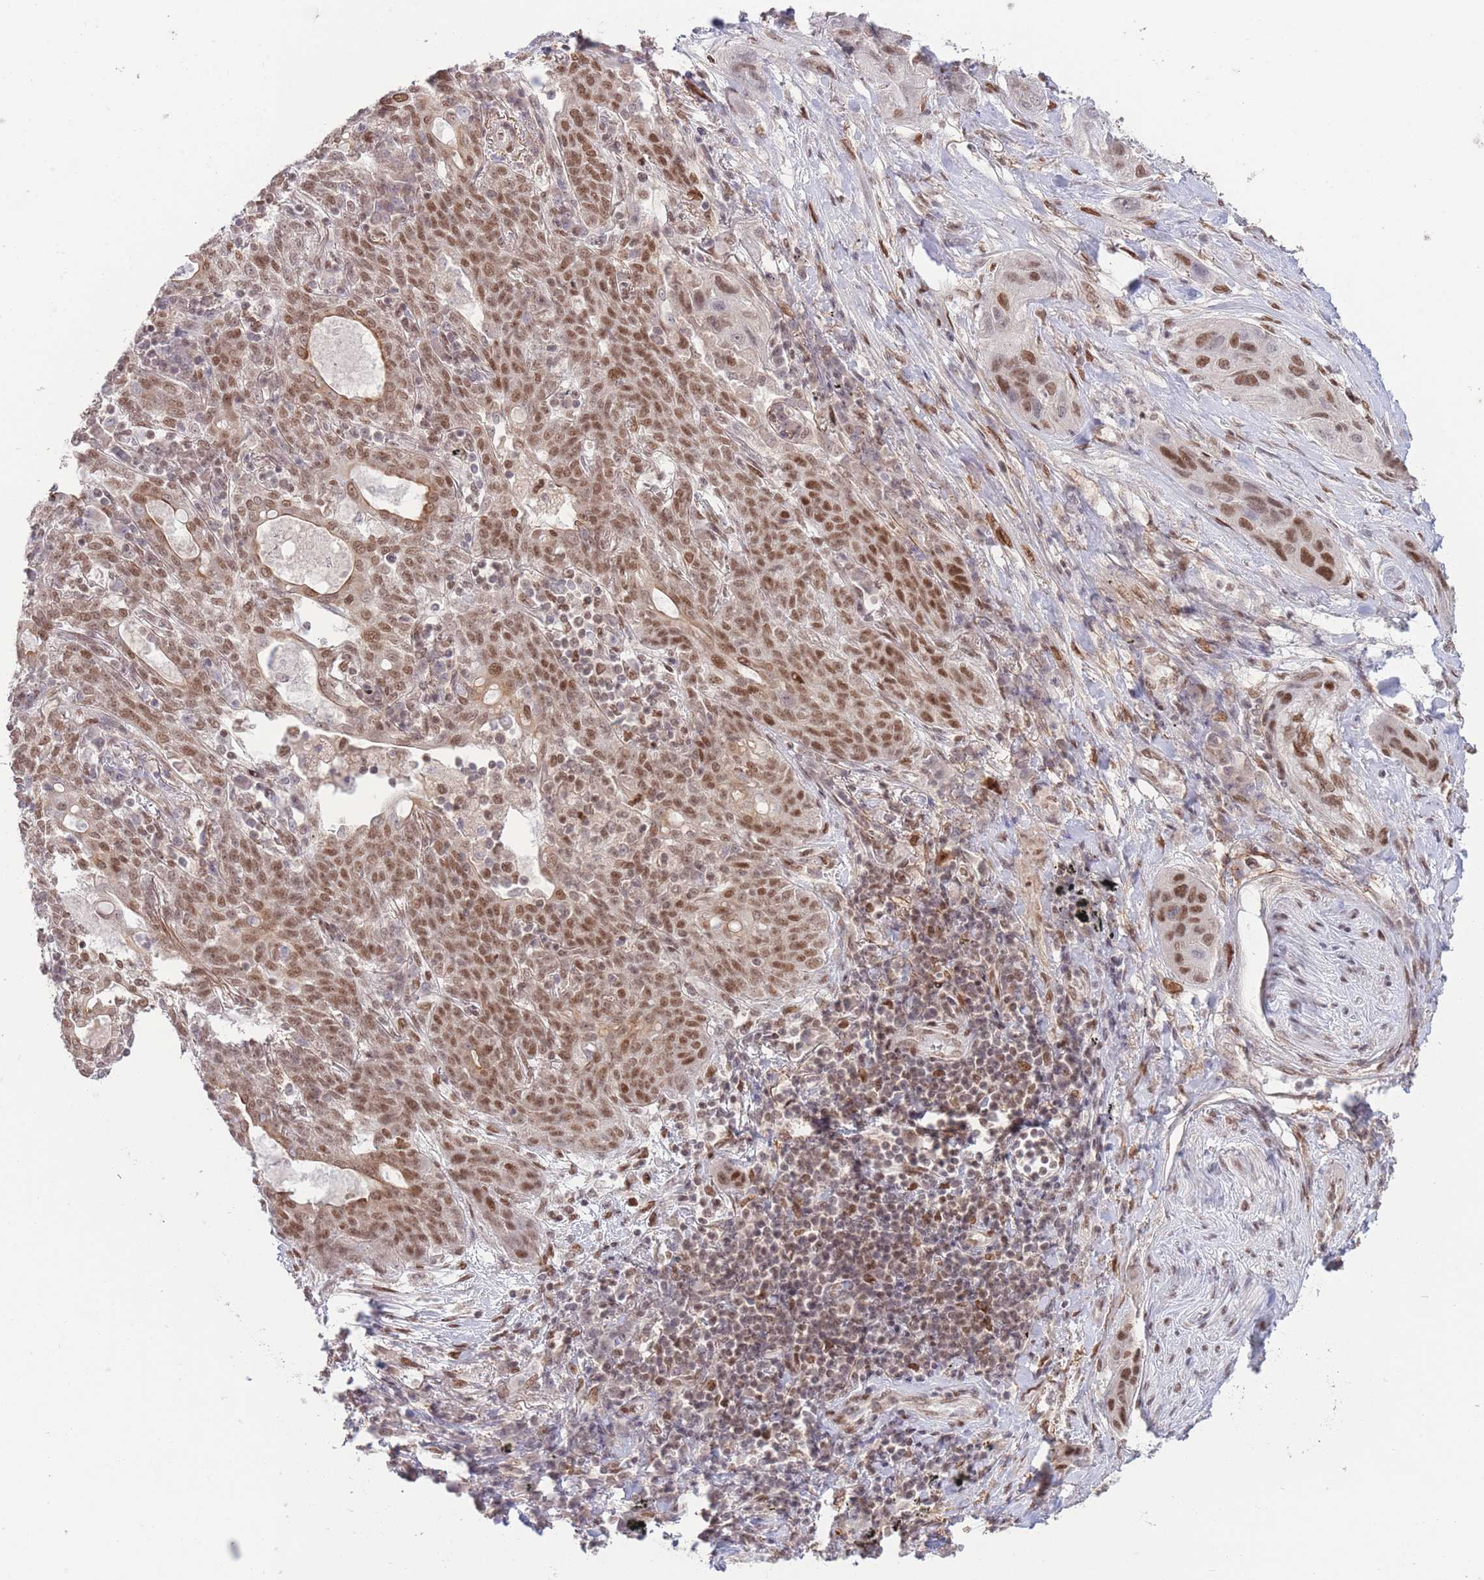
{"staining": {"intensity": "moderate", "quantity": ">75%", "location": "nuclear"}, "tissue": "lung cancer", "cell_type": "Tumor cells", "image_type": "cancer", "snomed": [{"axis": "morphology", "description": "Squamous cell carcinoma, NOS"}, {"axis": "topography", "description": "Lung"}], "caption": "A medium amount of moderate nuclear positivity is present in about >75% of tumor cells in squamous cell carcinoma (lung) tissue.", "gene": "CARD8", "patient": {"sex": "female", "age": 70}}